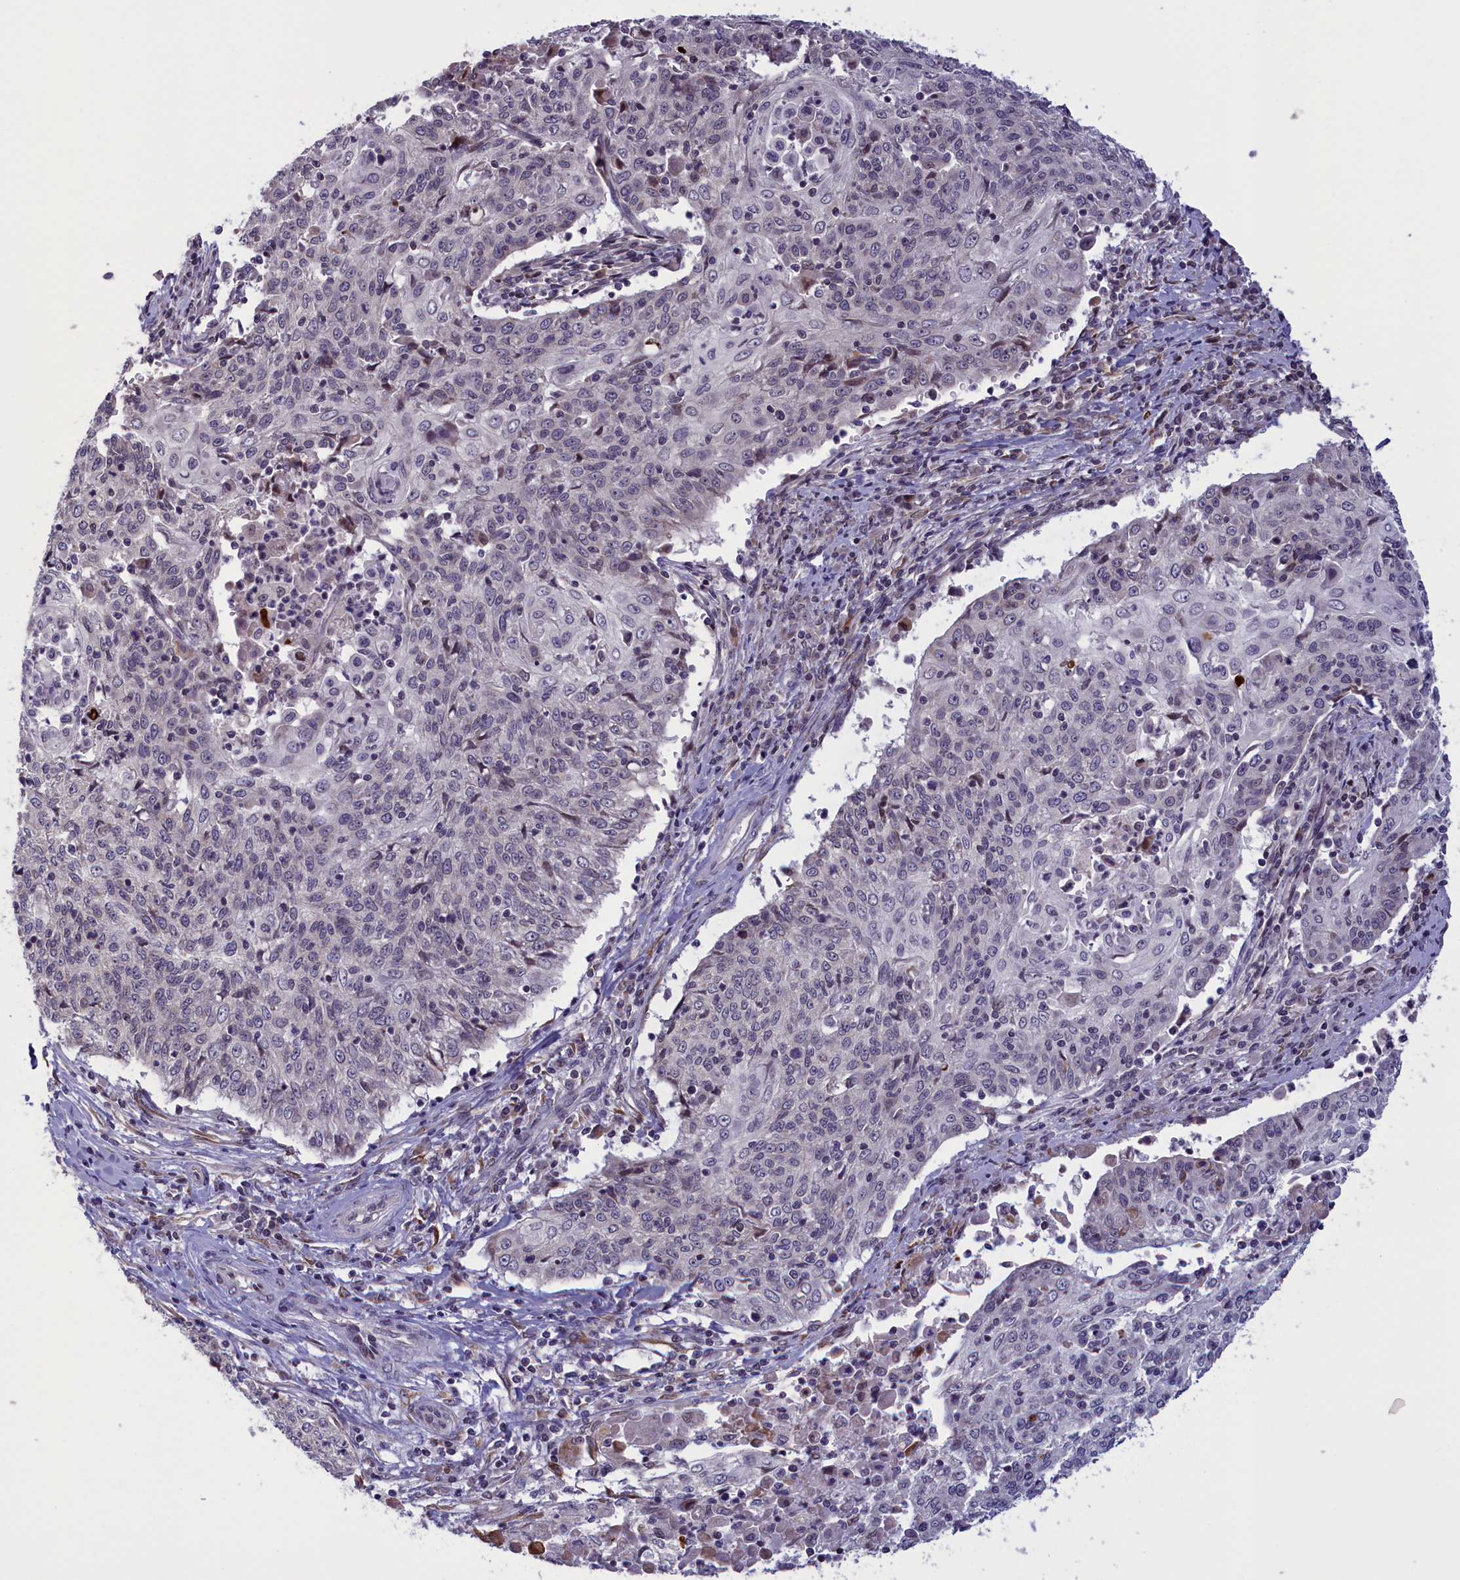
{"staining": {"intensity": "negative", "quantity": "none", "location": "none"}, "tissue": "cervical cancer", "cell_type": "Tumor cells", "image_type": "cancer", "snomed": [{"axis": "morphology", "description": "Squamous cell carcinoma, NOS"}, {"axis": "topography", "description": "Cervix"}], "caption": "Micrograph shows no significant protein expression in tumor cells of cervical cancer. (IHC, brightfield microscopy, high magnification).", "gene": "PARS2", "patient": {"sex": "female", "age": 48}}